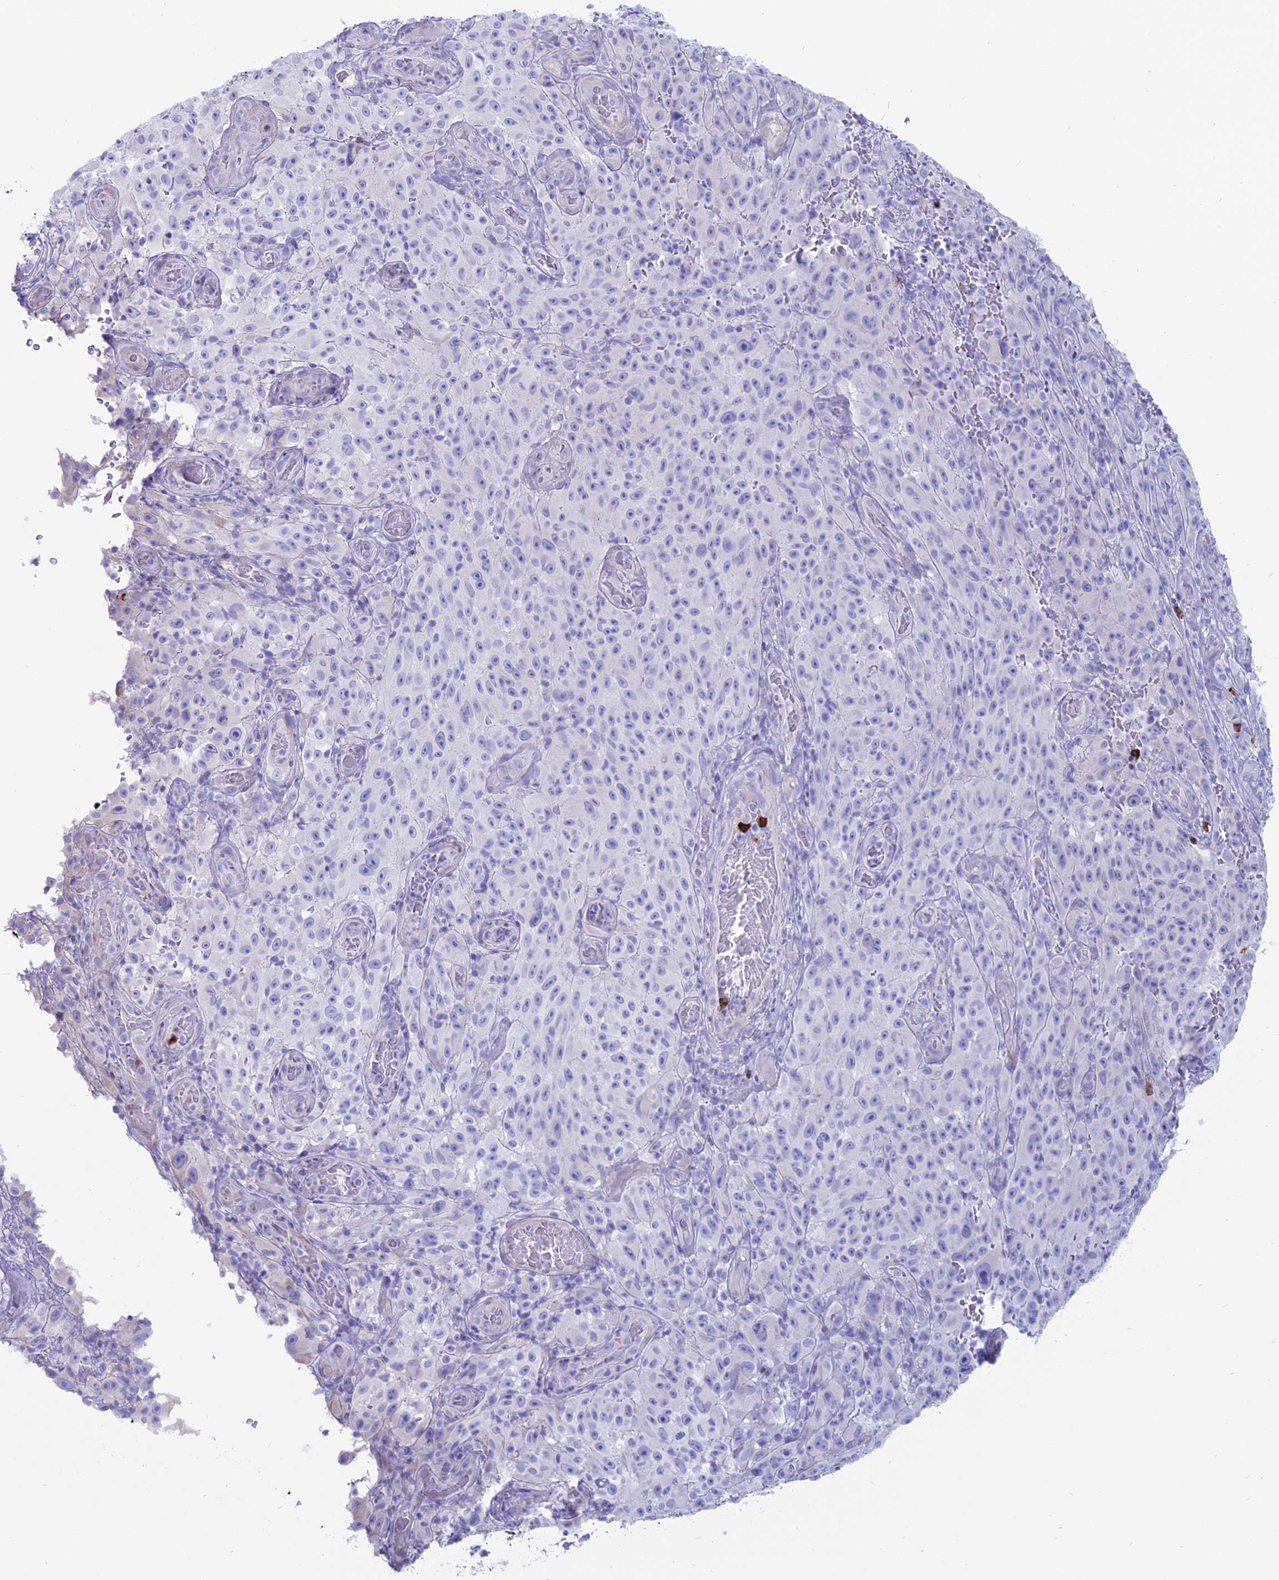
{"staining": {"intensity": "negative", "quantity": "none", "location": "none"}, "tissue": "melanoma", "cell_type": "Tumor cells", "image_type": "cancer", "snomed": [{"axis": "morphology", "description": "Malignant melanoma, NOS"}, {"axis": "topography", "description": "Skin"}], "caption": "This histopathology image is of melanoma stained with immunohistochemistry (IHC) to label a protein in brown with the nuclei are counter-stained blue. There is no staining in tumor cells. (DAB immunohistochemistry, high magnification).", "gene": "OR2AE1", "patient": {"sex": "female", "age": 82}}